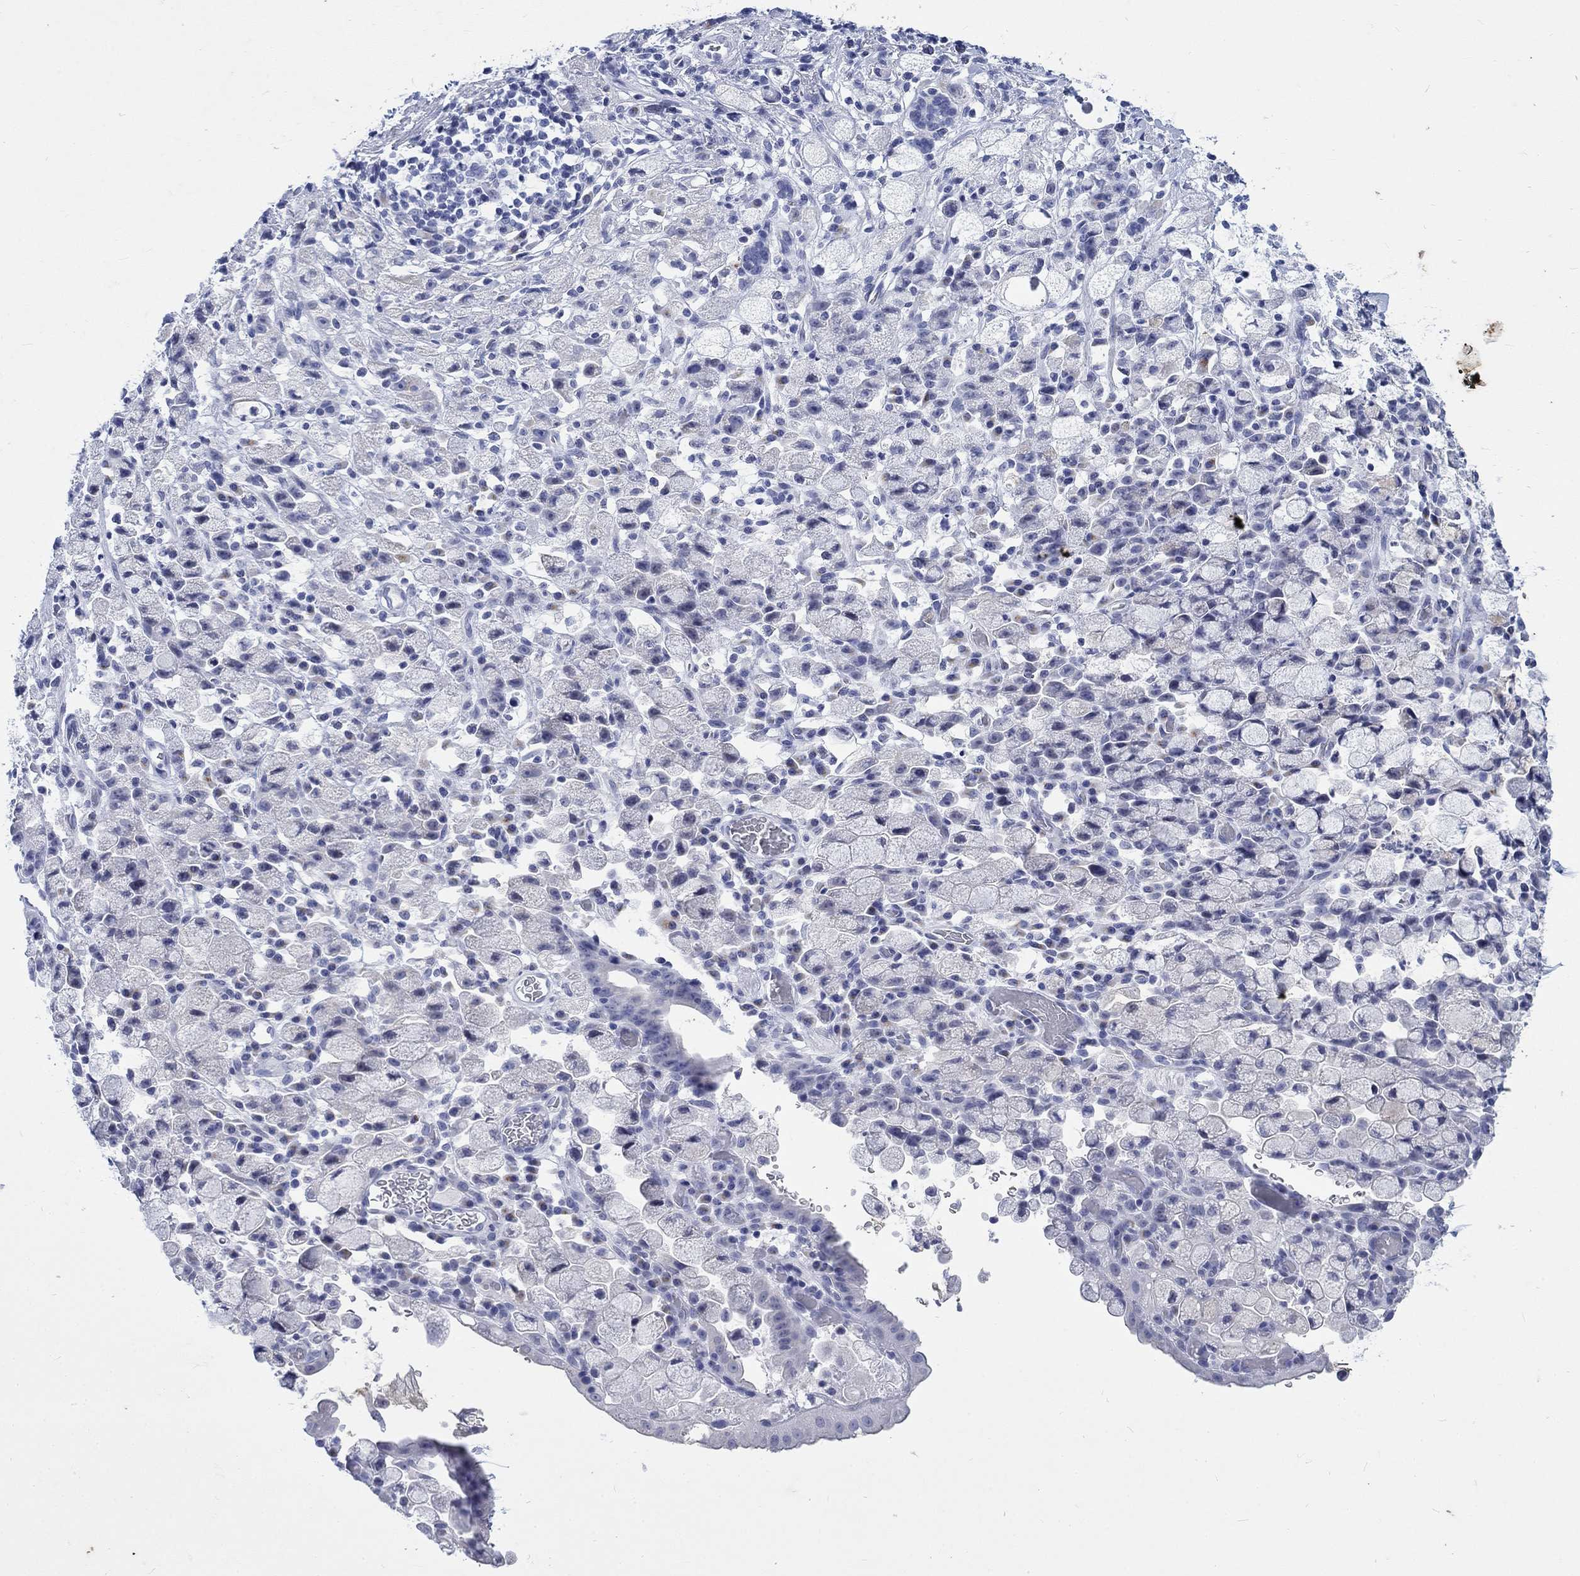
{"staining": {"intensity": "negative", "quantity": "none", "location": "none"}, "tissue": "stomach cancer", "cell_type": "Tumor cells", "image_type": "cancer", "snomed": [{"axis": "morphology", "description": "Adenocarcinoma, NOS"}, {"axis": "topography", "description": "Stomach"}], "caption": "Immunohistochemistry (IHC) micrograph of neoplastic tissue: stomach cancer (adenocarcinoma) stained with DAB (3,3'-diaminobenzidine) exhibits no significant protein positivity in tumor cells.", "gene": "KRT76", "patient": {"sex": "male", "age": 58}}